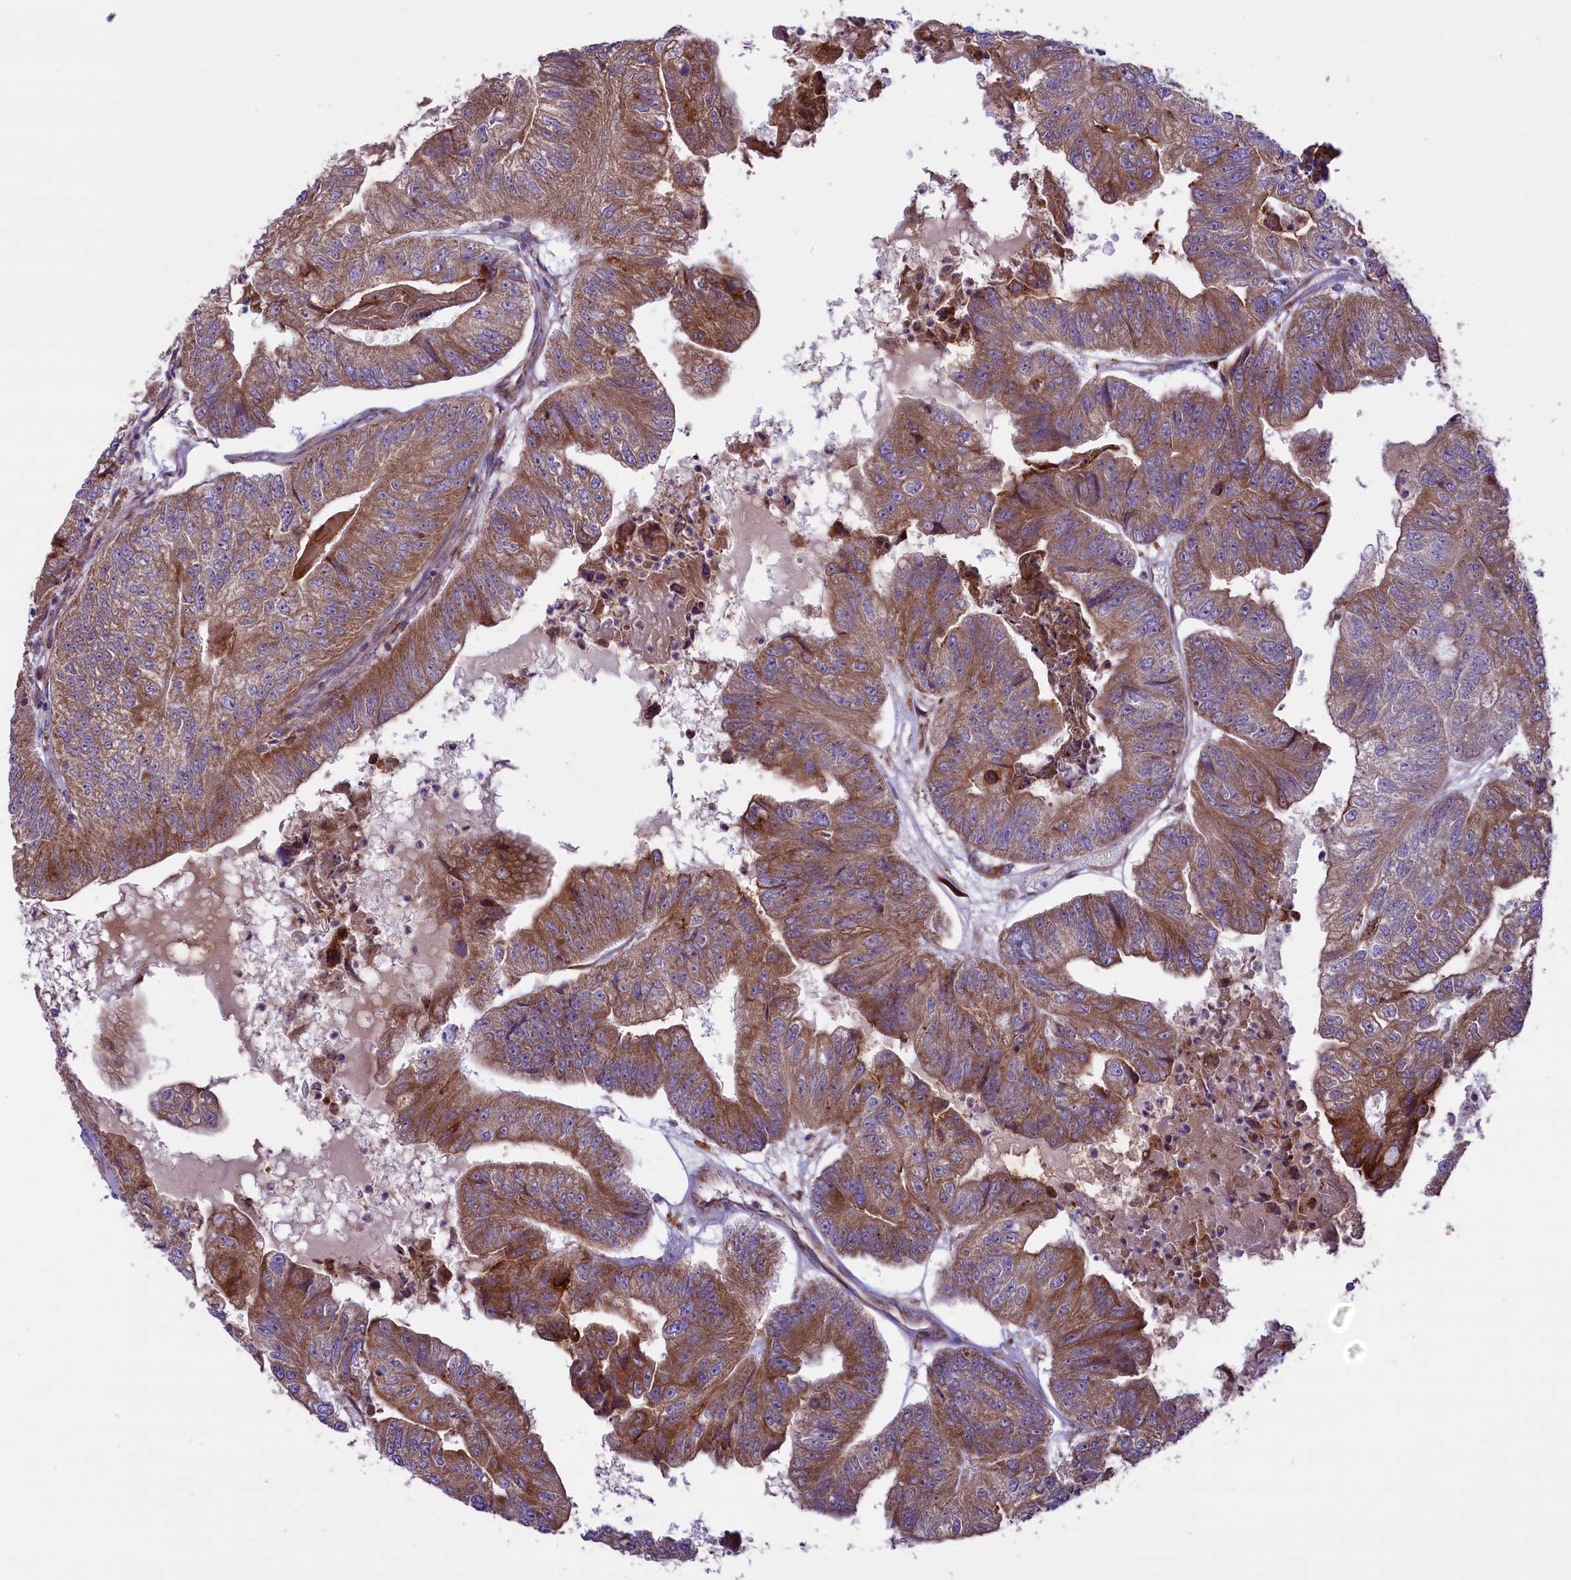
{"staining": {"intensity": "moderate", "quantity": ">75%", "location": "cytoplasmic/membranous"}, "tissue": "colorectal cancer", "cell_type": "Tumor cells", "image_type": "cancer", "snomed": [{"axis": "morphology", "description": "Adenocarcinoma, NOS"}, {"axis": "topography", "description": "Colon"}], "caption": "This histopathology image exhibits IHC staining of colorectal adenocarcinoma, with medium moderate cytoplasmic/membranous positivity in approximately >75% of tumor cells.", "gene": "PTPRU", "patient": {"sex": "female", "age": 67}}